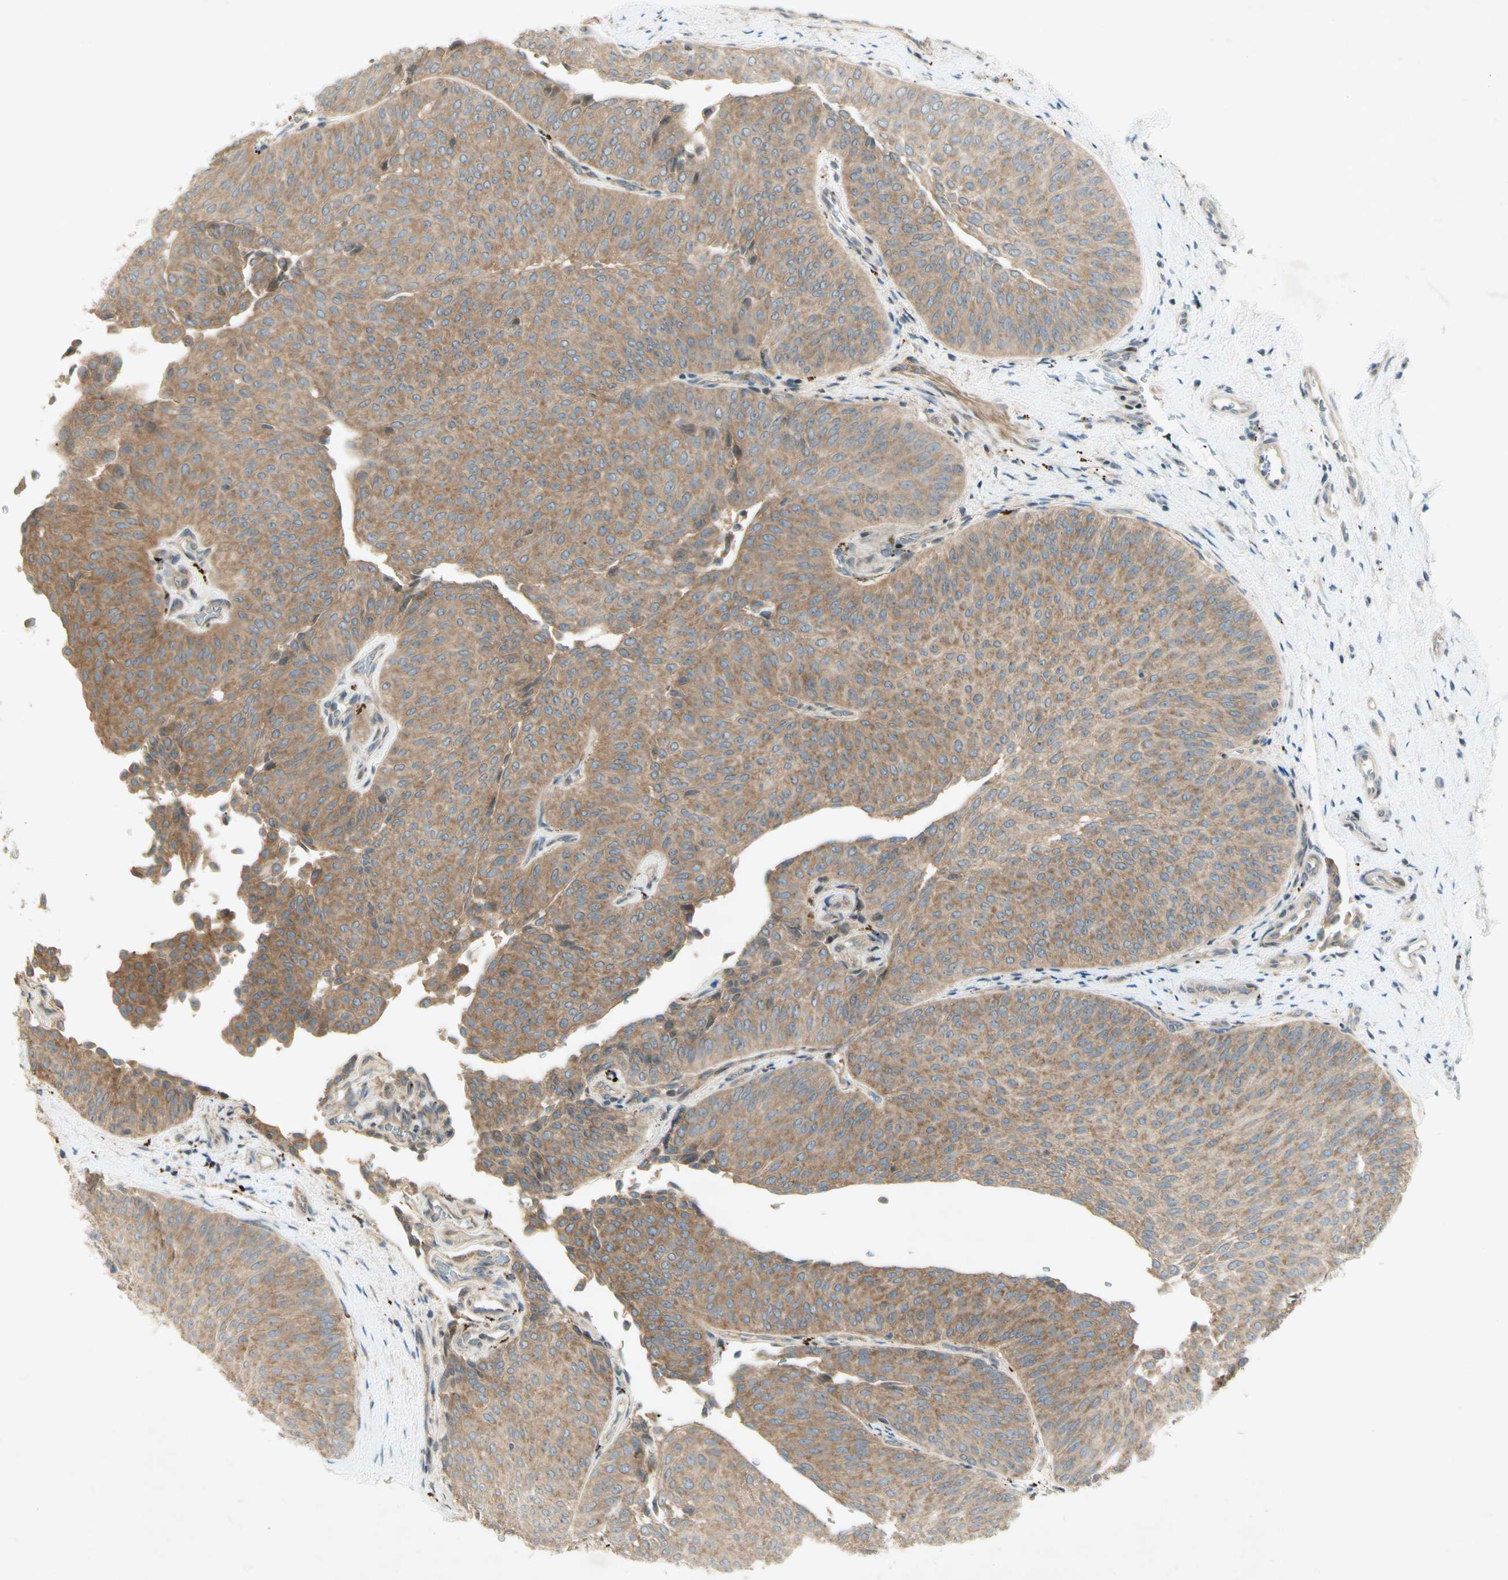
{"staining": {"intensity": "moderate", "quantity": "25%-75%", "location": "cytoplasmic/membranous"}, "tissue": "urothelial cancer", "cell_type": "Tumor cells", "image_type": "cancer", "snomed": [{"axis": "morphology", "description": "Urothelial carcinoma, Low grade"}, {"axis": "topography", "description": "Urinary bladder"}], "caption": "Brown immunohistochemical staining in human urothelial cancer displays moderate cytoplasmic/membranous expression in about 25%-75% of tumor cells.", "gene": "ETF1", "patient": {"sex": "female", "age": 60}}